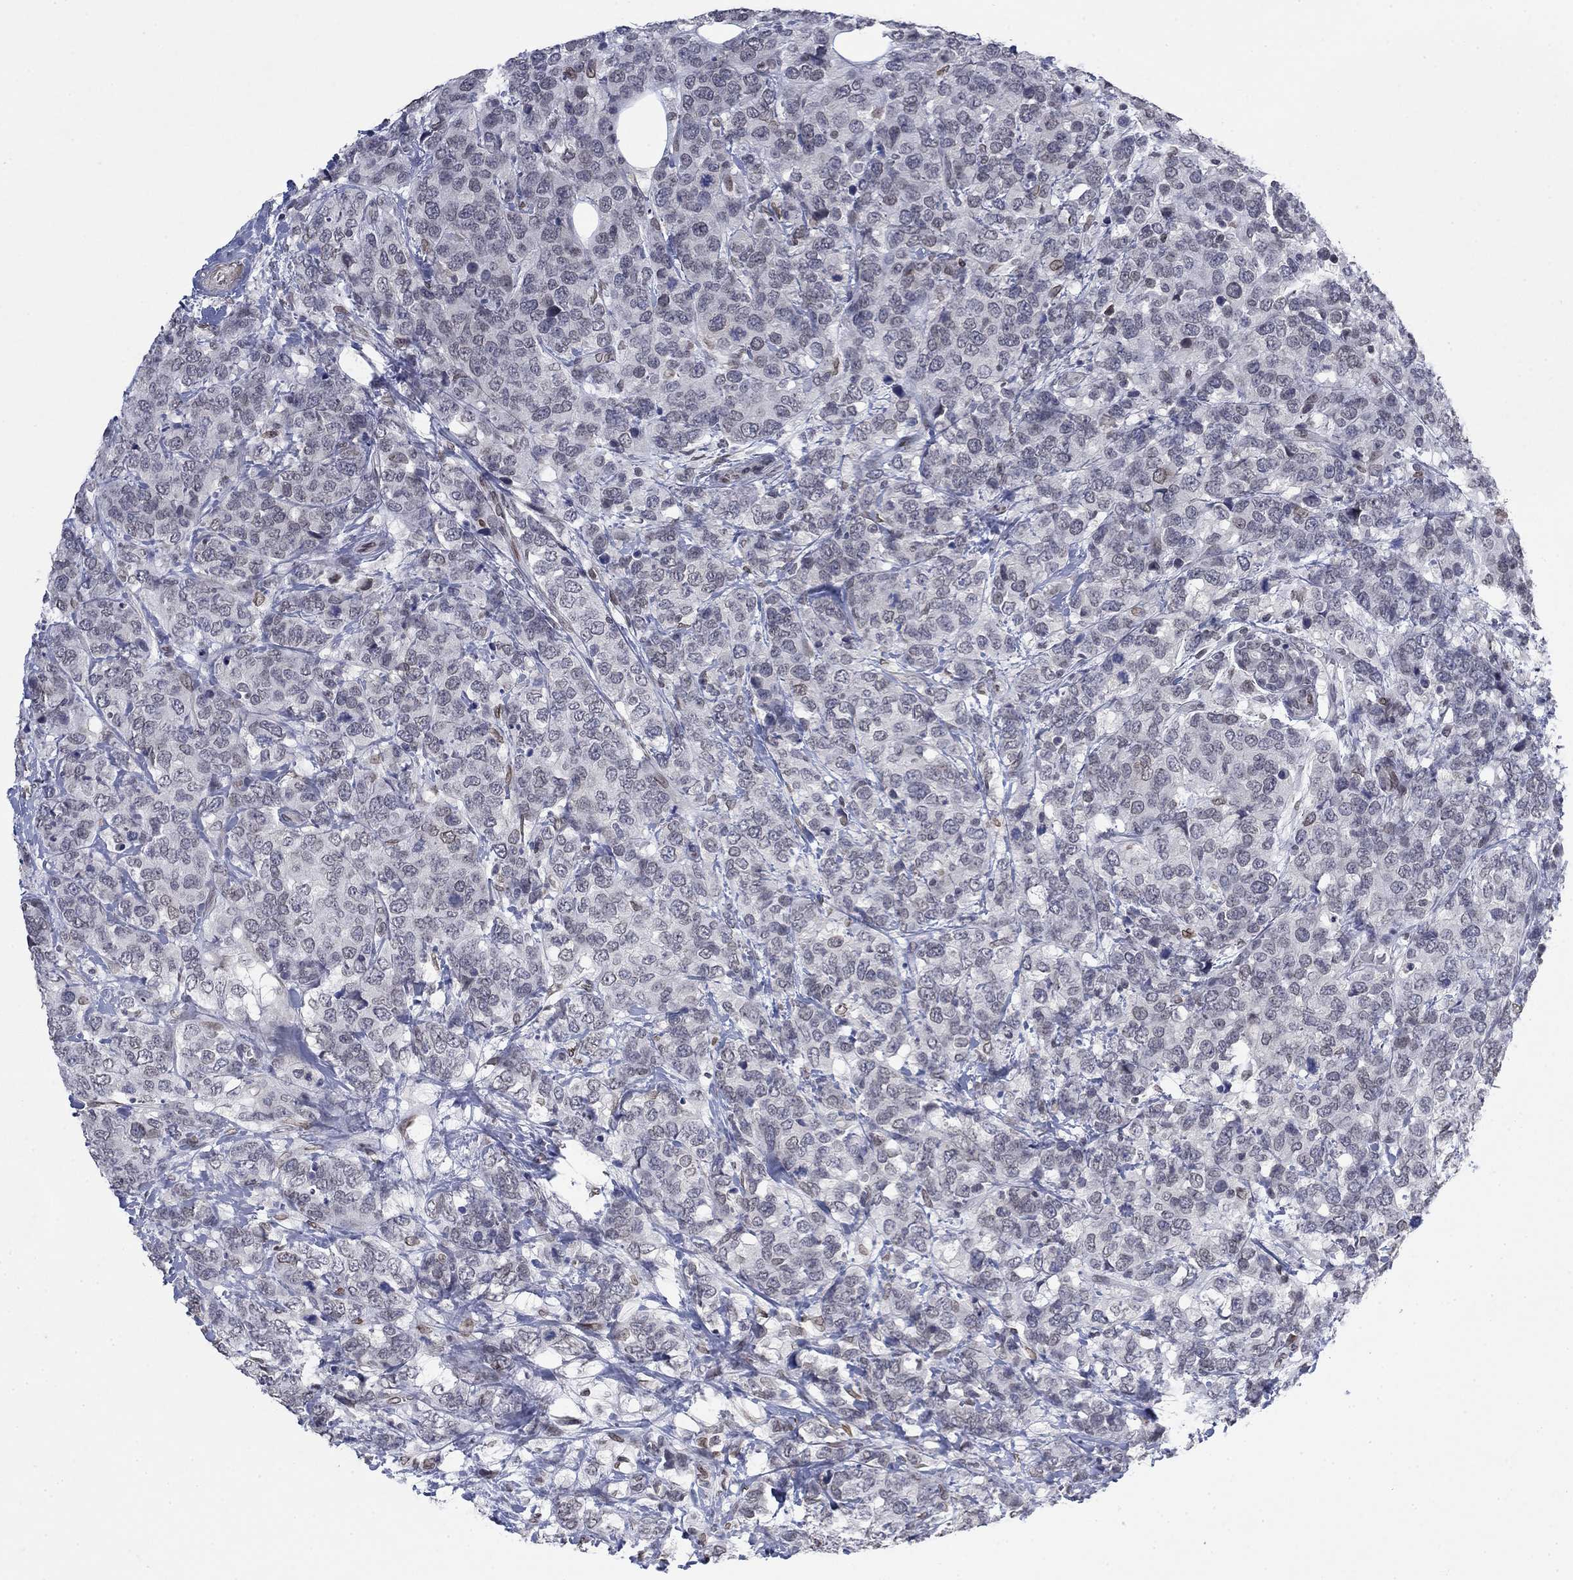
{"staining": {"intensity": "moderate", "quantity": "<25%", "location": "cytoplasmic/membranous,nuclear"}, "tissue": "breast cancer", "cell_type": "Tumor cells", "image_type": "cancer", "snomed": [{"axis": "morphology", "description": "Lobular carcinoma"}, {"axis": "topography", "description": "Breast"}], "caption": "Immunohistochemistry (IHC) image of human breast lobular carcinoma stained for a protein (brown), which exhibits low levels of moderate cytoplasmic/membranous and nuclear positivity in approximately <25% of tumor cells.", "gene": "TOR1AIP1", "patient": {"sex": "female", "age": 59}}